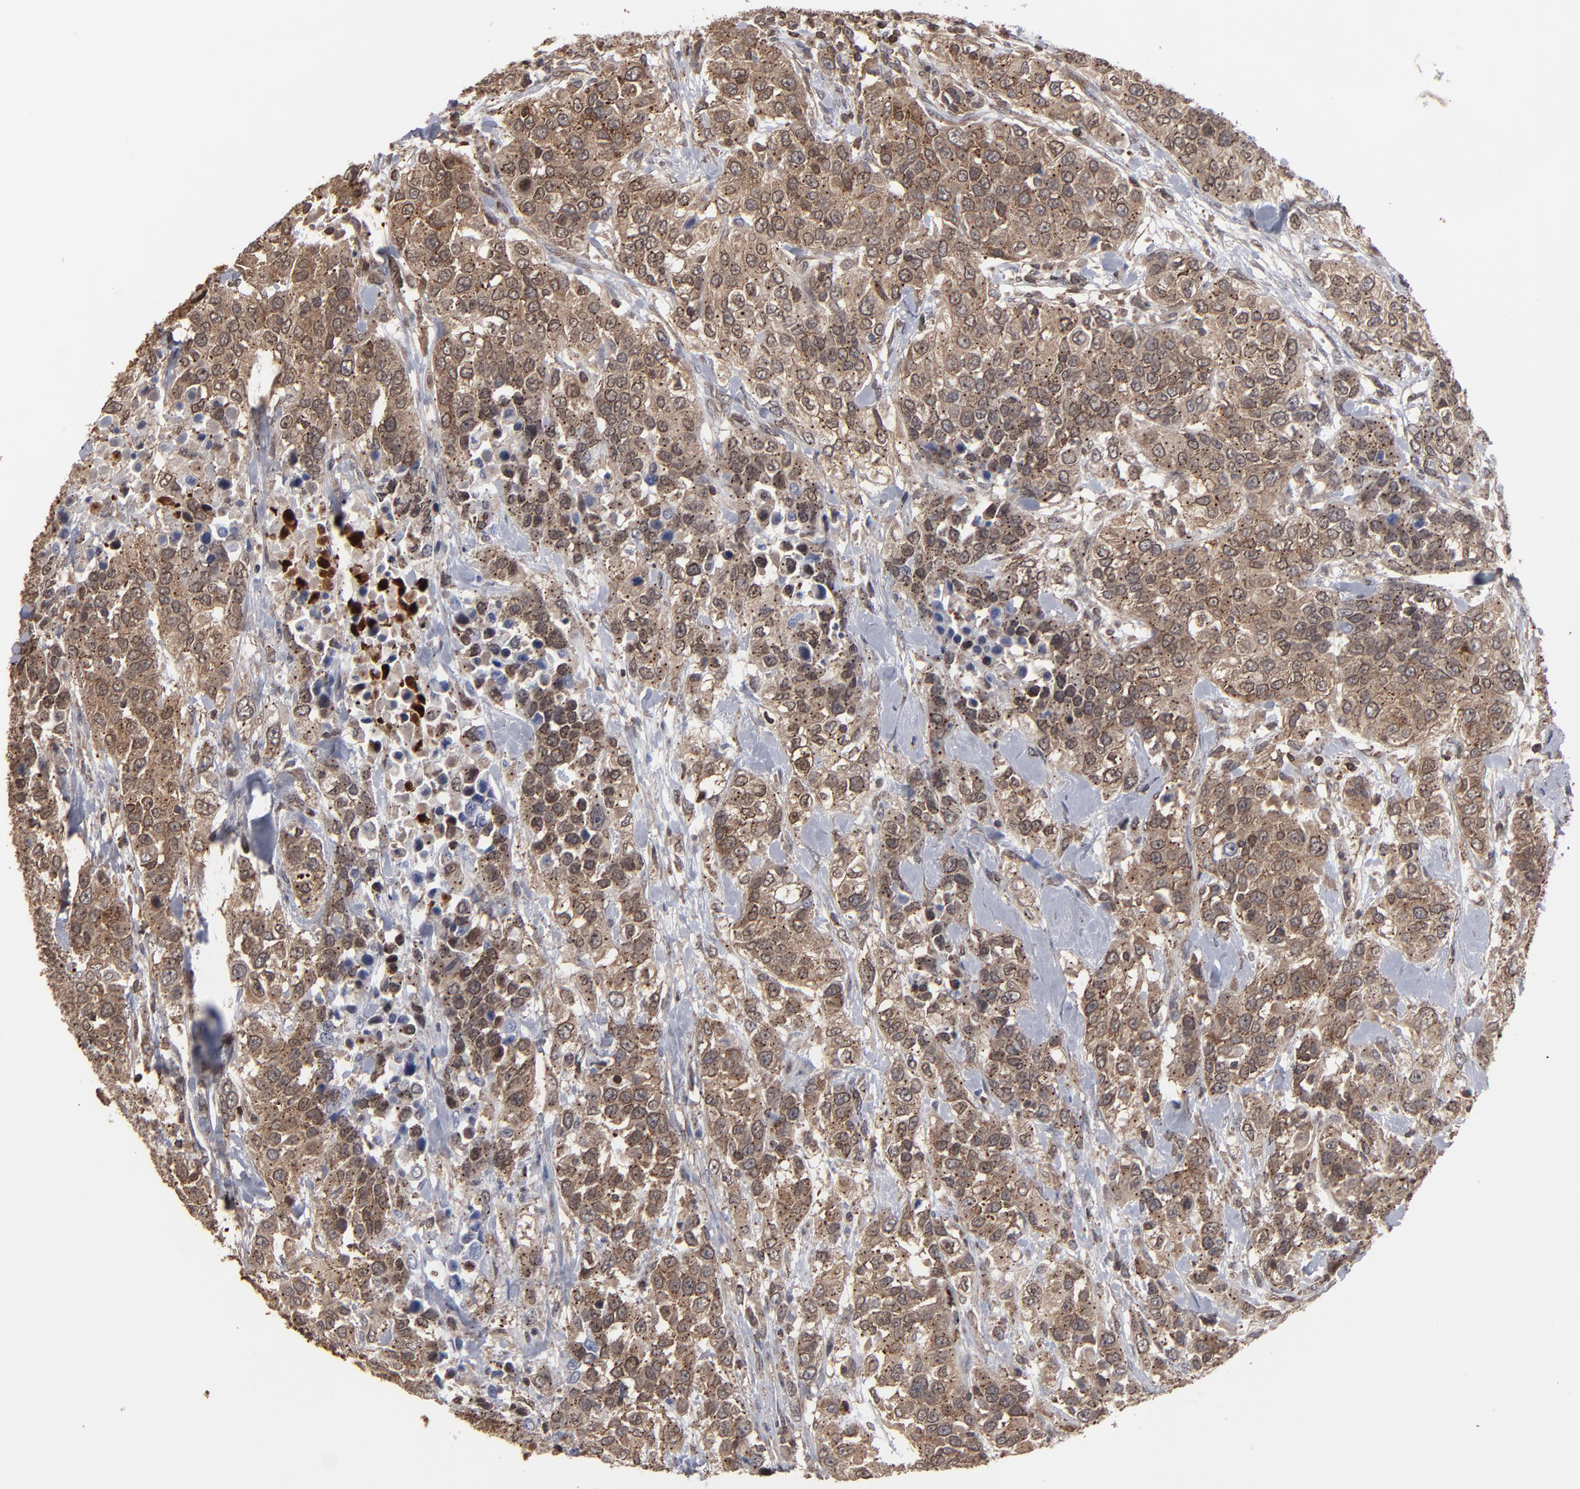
{"staining": {"intensity": "strong", "quantity": ">75%", "location": "cytoplasmic/membranous,nuclear"}, "tissue": "urothelial cancer", "cell_type": "Tumor cells", "image_type": "cancer", "snomed": [{"axis": "morphology", "description": "Urothelial carcinoma, High grade"}, {"axis": "topography", "description": "Urinary bladder"}], "caption": "Urothelial cancer stained with DAB IHC reveals high levels of strong cytoplasmic/membranous and nuclear positivity in about >75% of tumor cells.", "gene": "KIAA2026", "patient": {"sex": "female", "age": 80}}